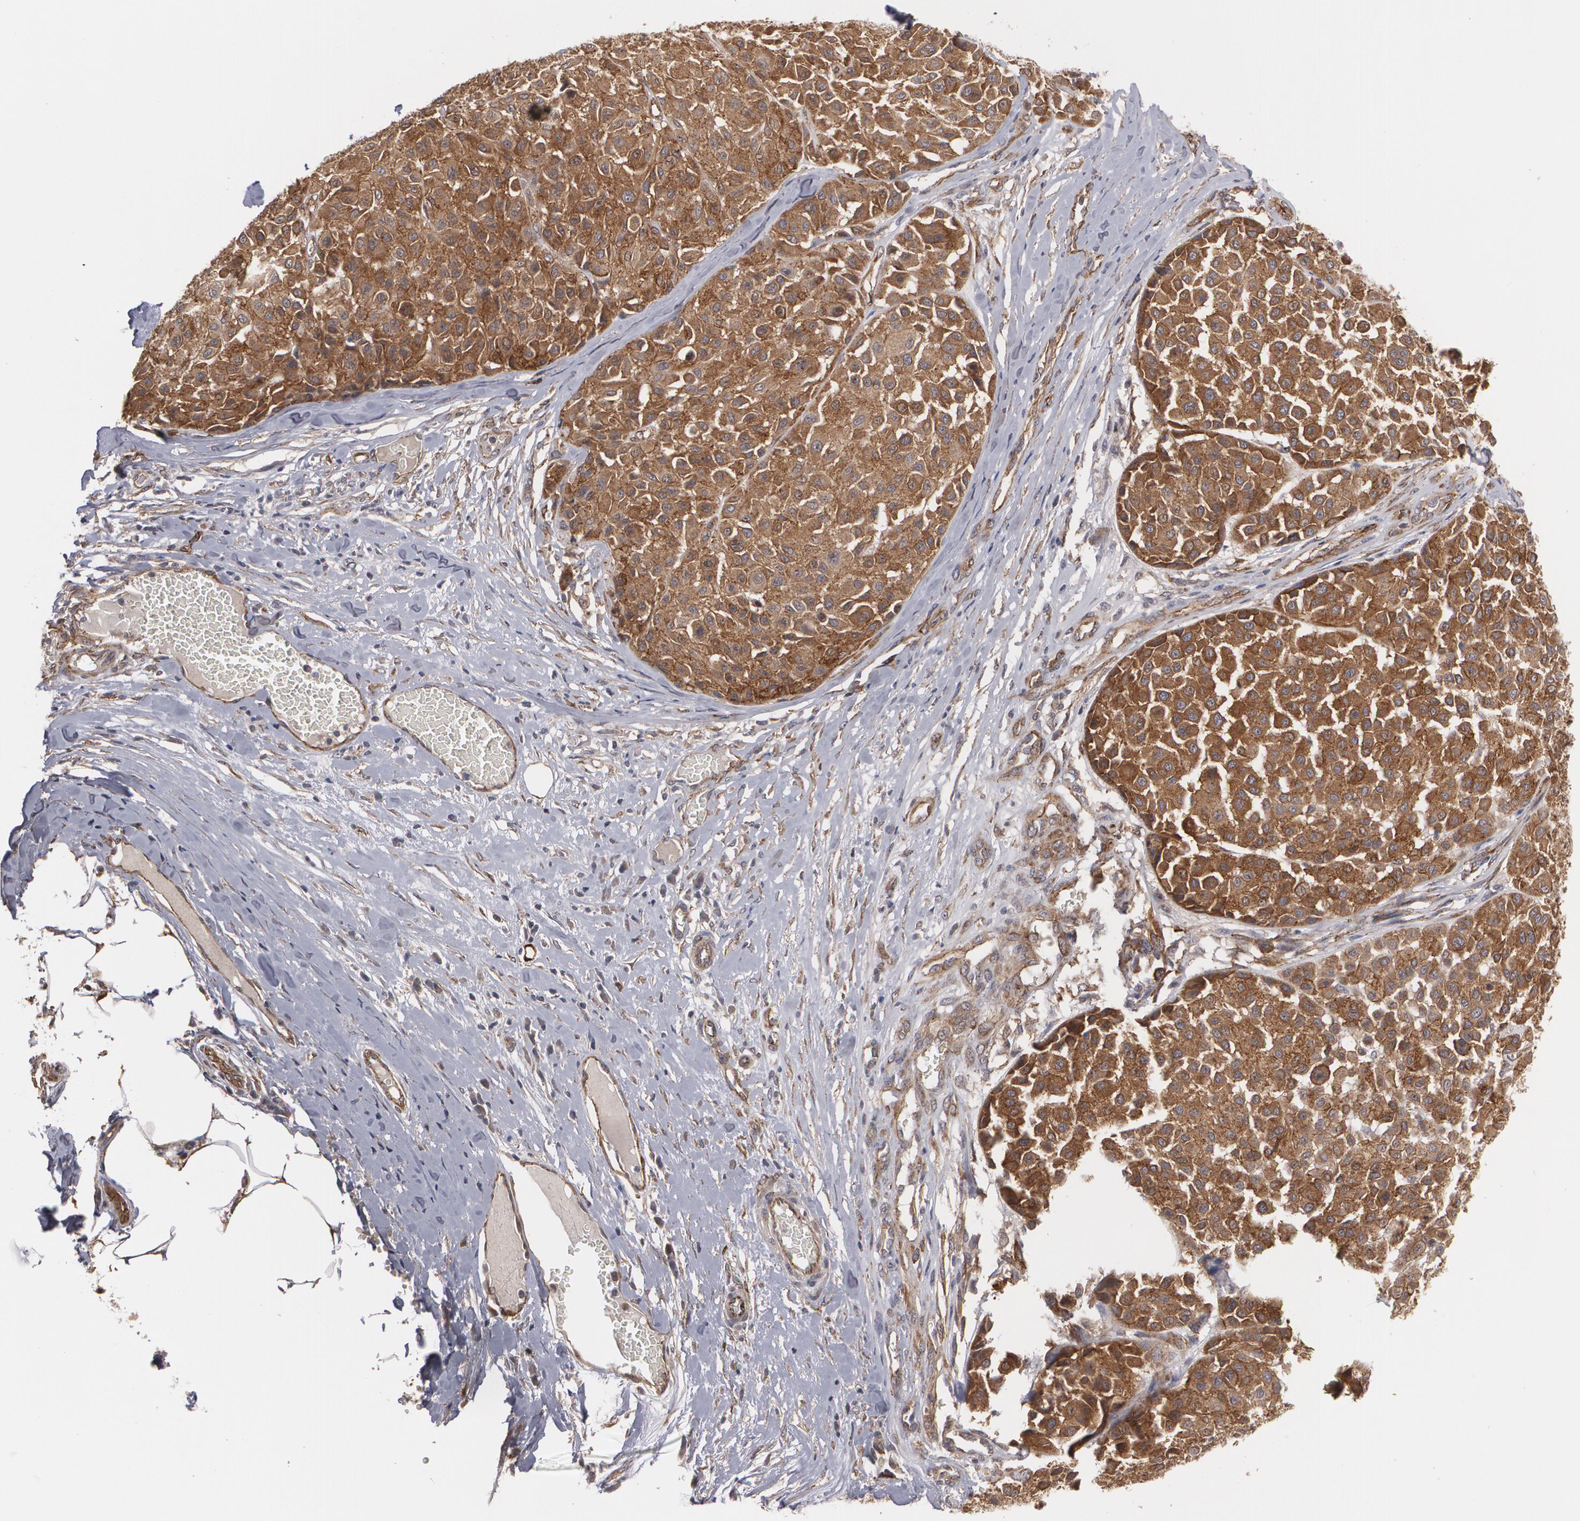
{"staining": {"intensity": "strong", "quantity": ">75%", "location": "cytoplasmic/membranous"}, "tissue": "melanoma", "cell_type": "Tumor cells", "image_type": "cancer", "snomed": [{"axis": "morphology", "description": "Malignant melanoma, Metastatic site"}, {"axis": "topography", "description": "Soft tissue"}], "caption": "DAB (3,3'-diaminobenzidine) immunohistochemical staining of malignant melanoma (metastatic site) shows strong cytoplasmic/membranous protein staining in about >75% of tumor cells.", "gene": "TJP1", "patient": {"sex": "male", "age": 41}}